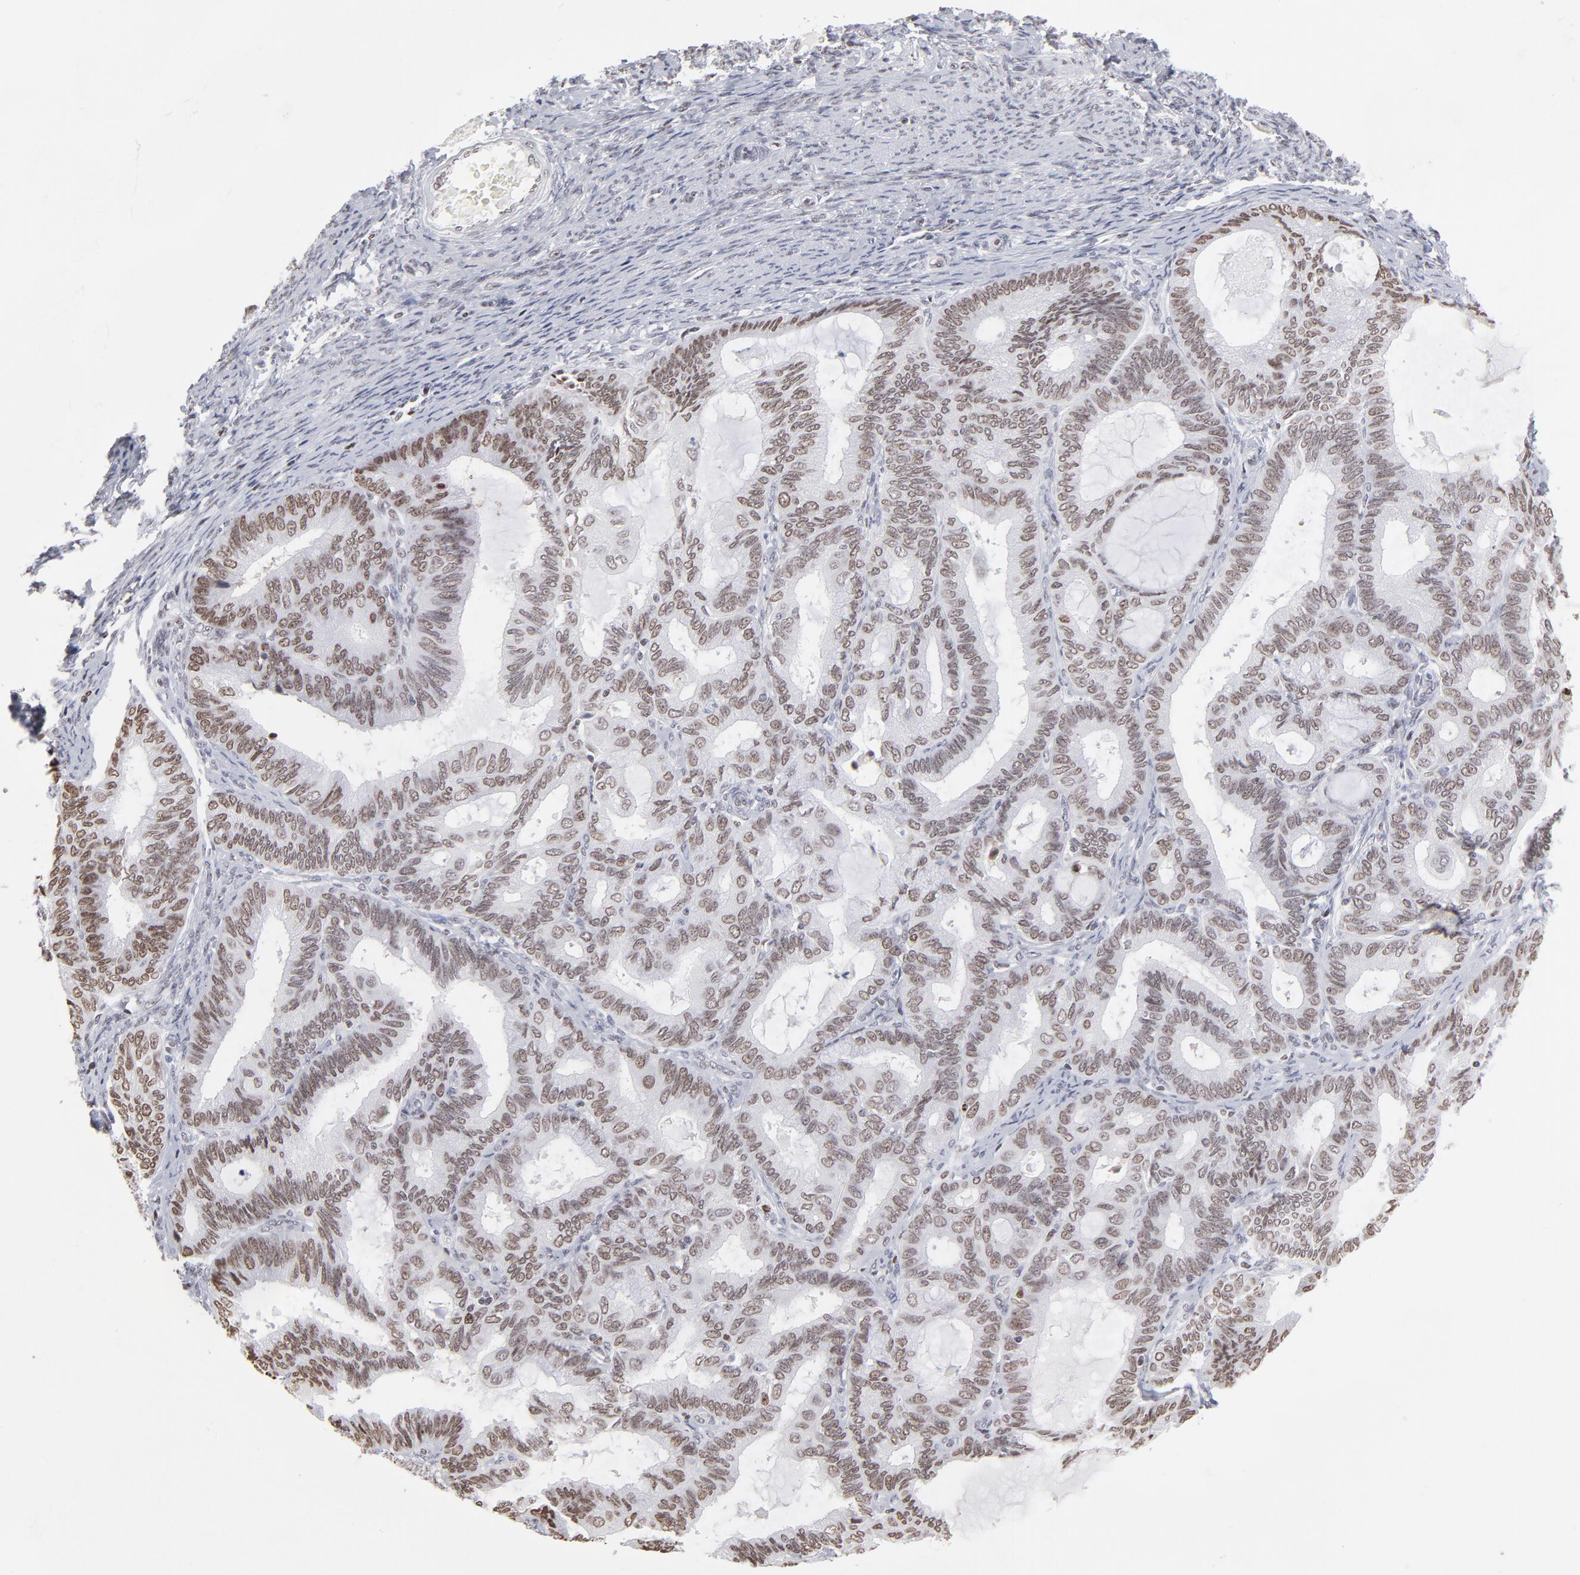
{"staining": {"intensity": "moderate", "quantity": "25%-75%", "location": "nuclear"}, "tissue": "endometrial cancer", "cell_type": "Tumor cells", "image_type": "cancer", "snomed": [{"axis": "morphology", "description": "Adenocarcinoma, NOS"}, {"axis": "topography", "description": "Endometrium"}], "caption": "Immunohistochemistry (IHC) photomicrograph of neoplastic tissue: human endometrial cancer (adenocarcinoma) stained using IHC displays medium levels of moderate protein expression localized specifically in the nuclear of tumor cells, appearing as a nuclear brown color.", "gene": "PARP1", "patient": {"sex": "female", "age": 63}}